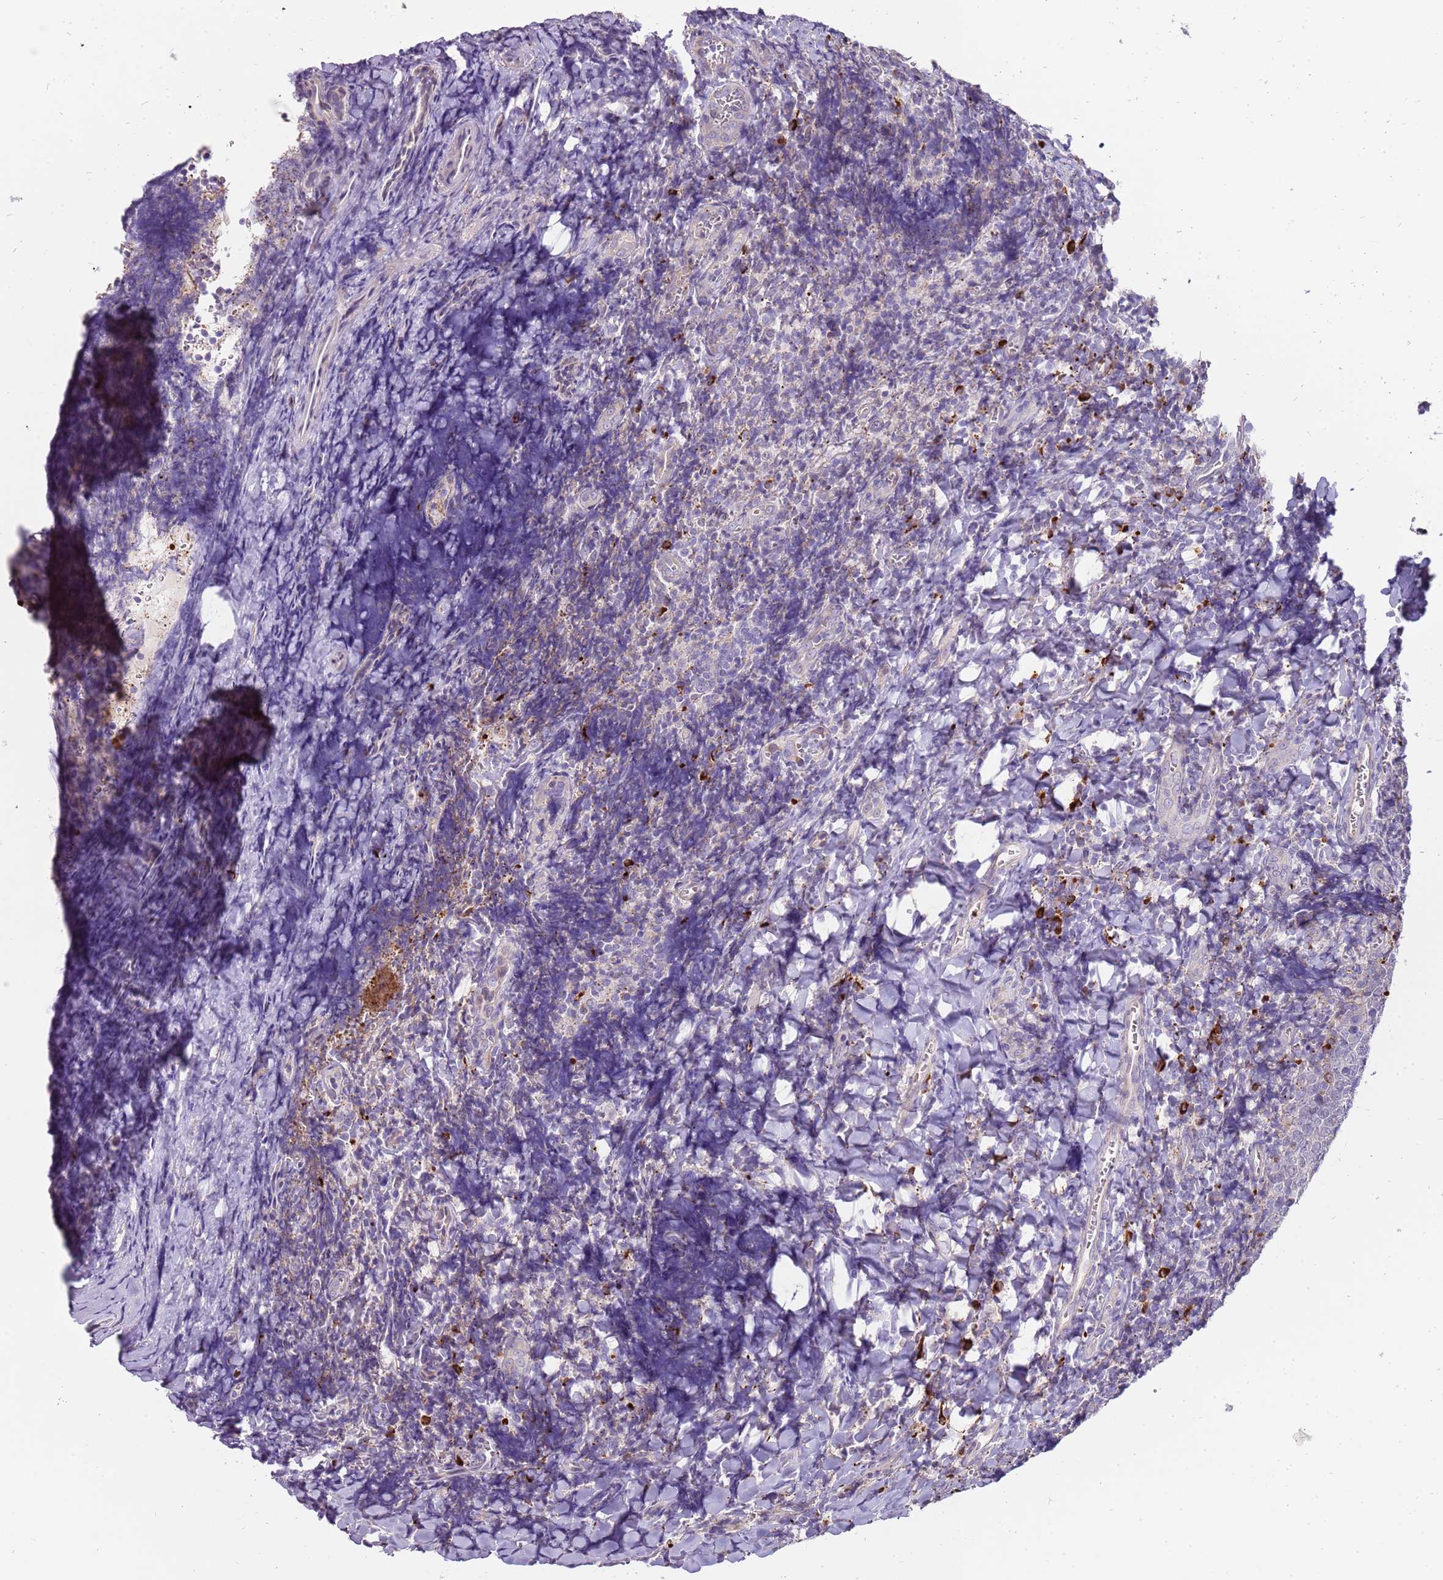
{"staining": {"intensity": "strong", "quantity": "<25%", "location": "cytoplasmic/membranous"}, "tissue": "tonsil", "cell_type": "Germinal center cells", "image_type": "normal", "snomed": [{"axis": "morphology", "description": "Normal tissue, NOS"}, {"axis": "topography", "description": "Tonsil"}], "caption": "Protein staining of normal tonsil demonstrates strong cytoplasmic/membranous staining in approximately <25% of germinal center cells.", "gene": "MCUB", "patient": {"sex": "male", "age": 27}}